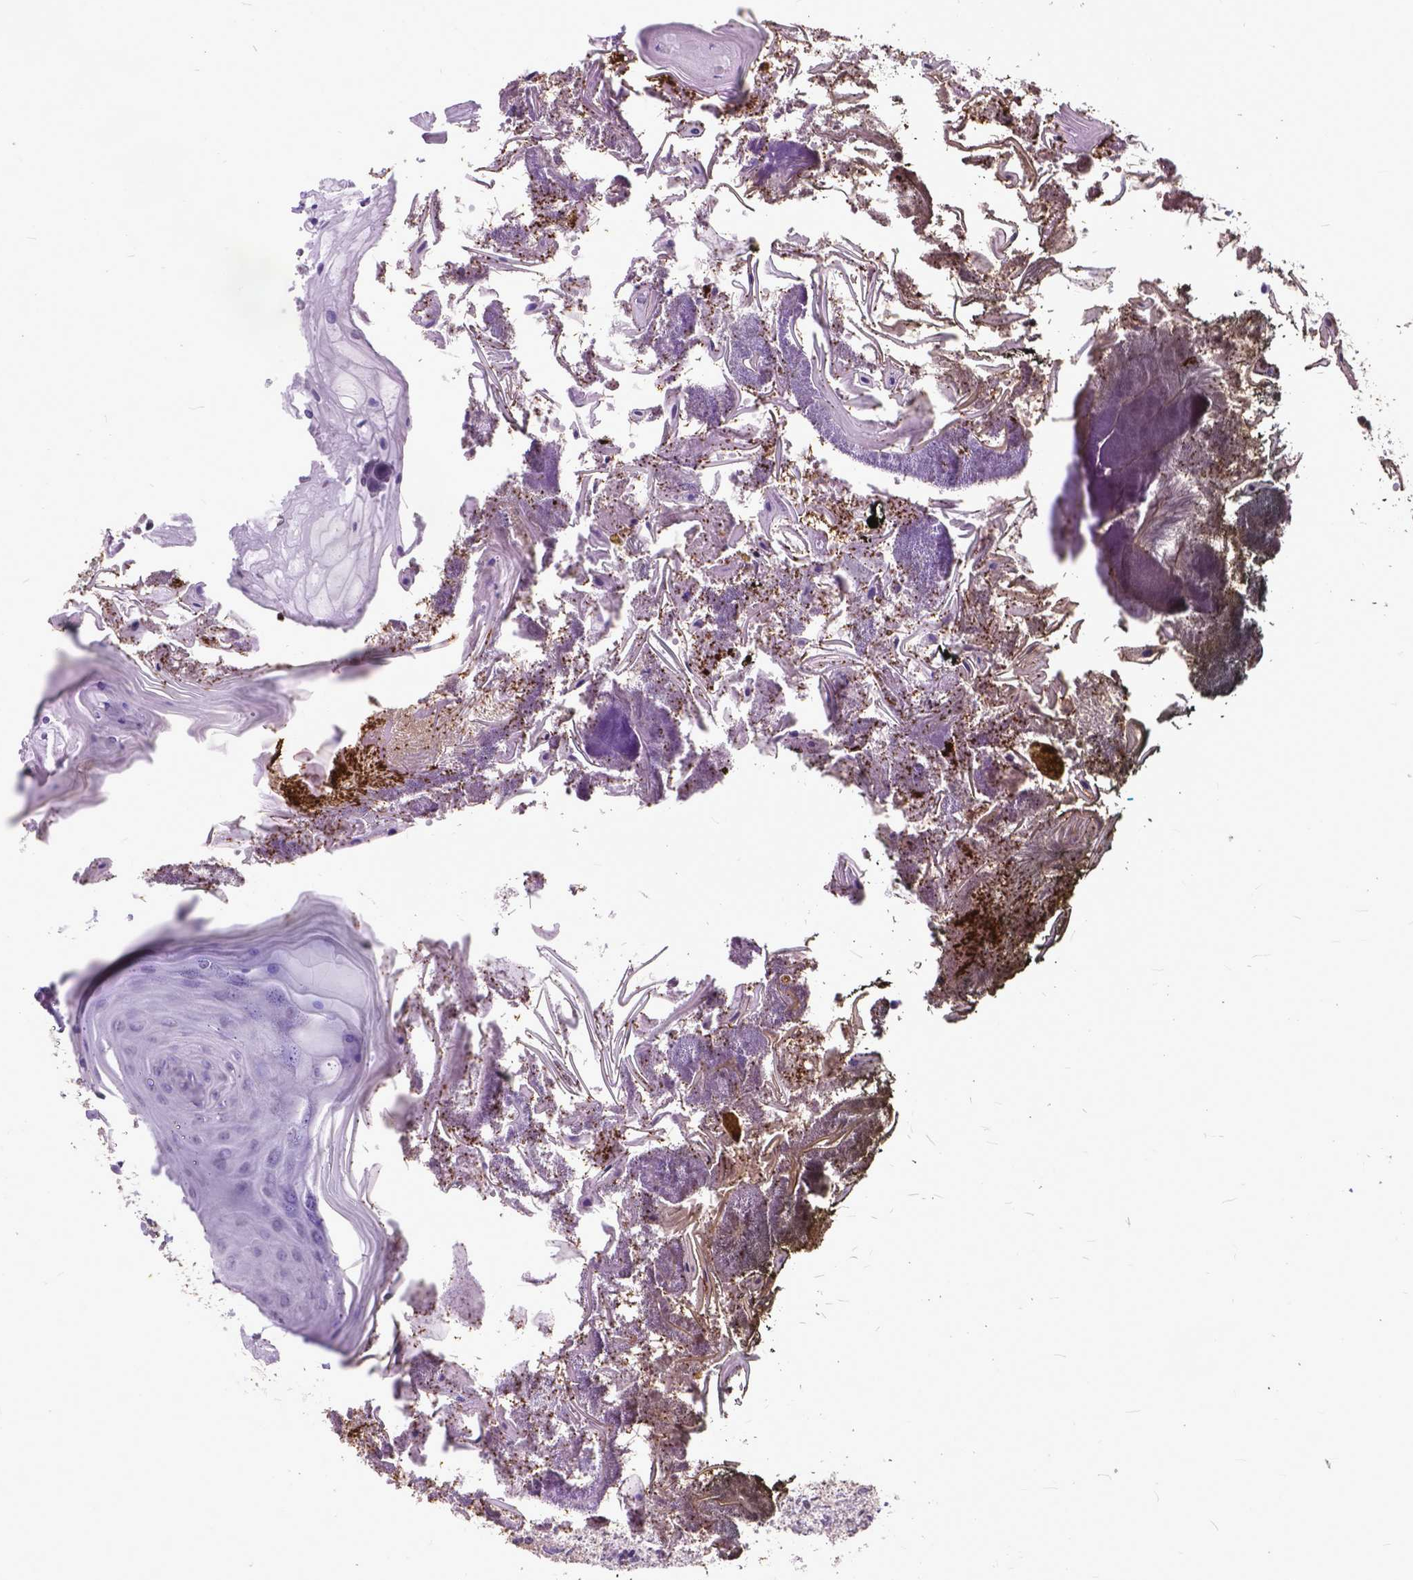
{"staining": {"intensity": "negative", "quantity": "none", "location": "none"}, "tissue": "oral mucosa", "cell_type": "Squamous epithelial cells", "image_type": "normal", "snomed": [{"axis": "morphology", "description": "Normal tissue, NOS"}, {"axis": "topography", "description": "Oral tissue"}], "caption": "Squamous epithelial cells are negative for protein expression in normal human oral mucosa.", "gene": "MARCHF10", "patient": {"sex": "male", "age": 9}}